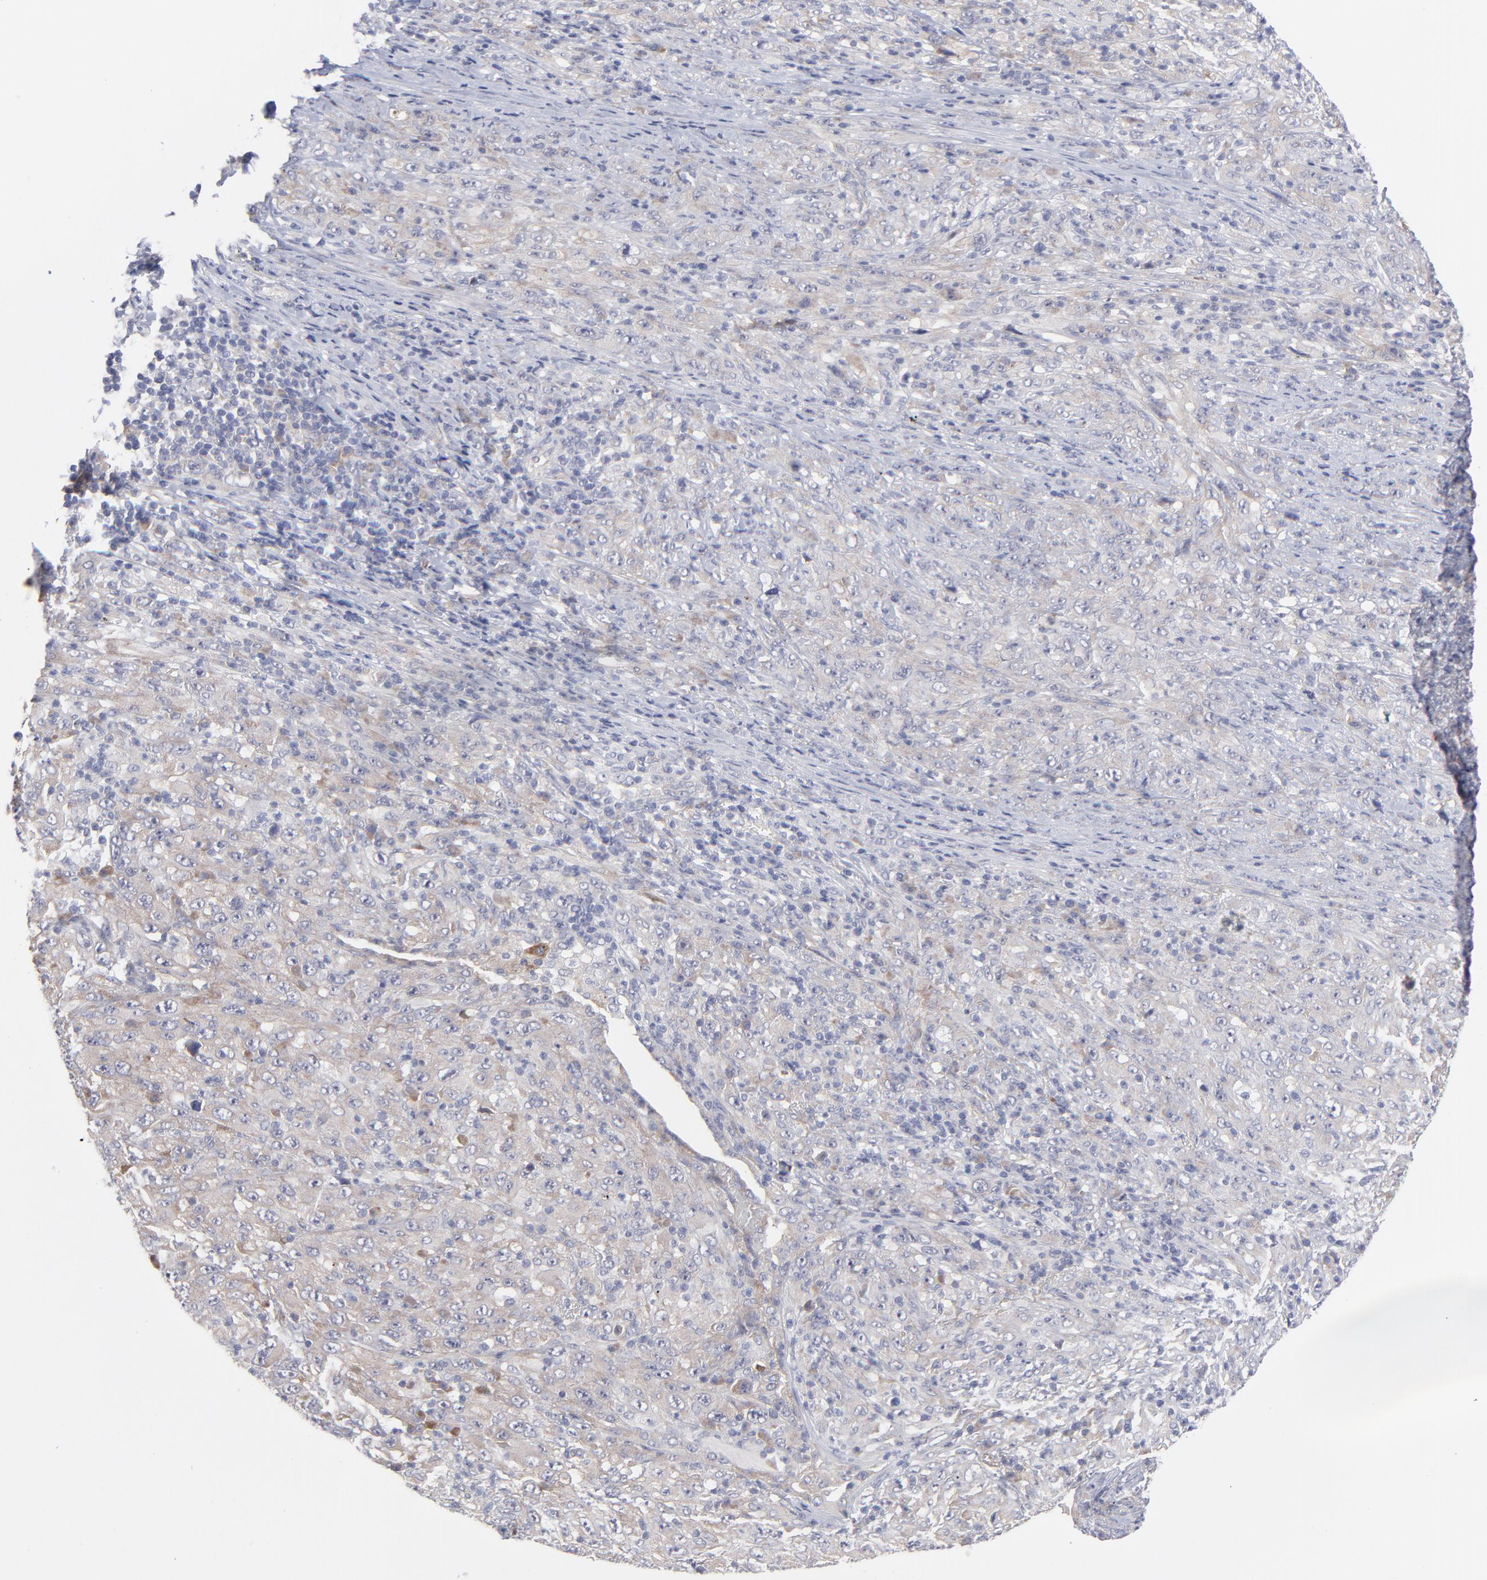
{"staining": {"intensity": "negative", "quantity": "none", "location": "none"}, "tissue": "melanoma", "cell_type": "Tumor cells", "image_type": "cancer", "snomed": [{"axis": "morphology", "description": "Malignant melanoma, Metastatic site"}, {"axis": "topography", "description": "Skin"}], "caption": "A high-resolution image shows immunohistochemistry staining of malignant melanoma (metastatic site), which displays no significant expression in tumor cells. (Immunohistochemistry, brightfield microscopy, high magnification).", "gene": "RPS24", "patient": {"sex": "female", "age": 56}}